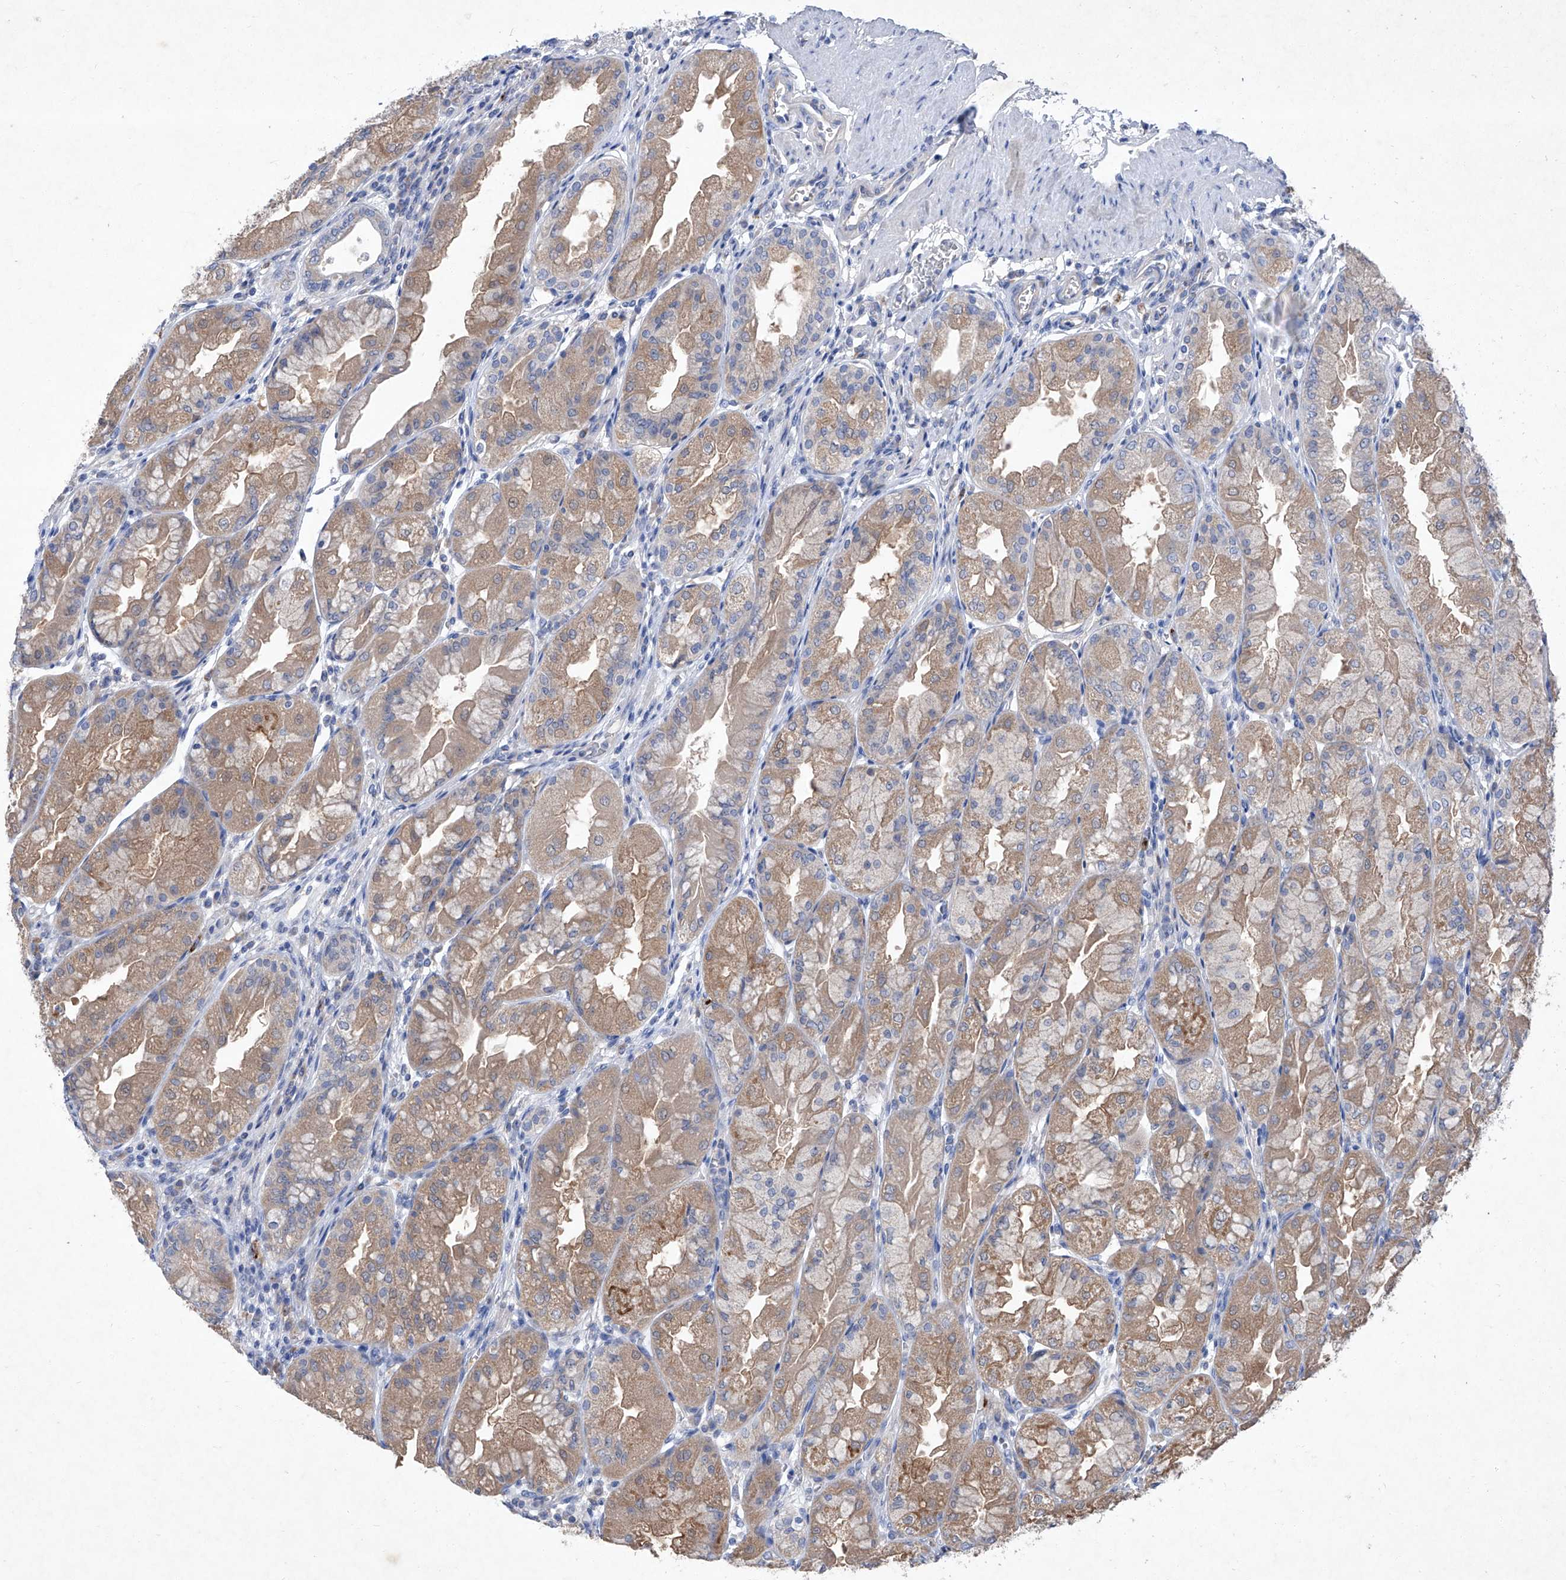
{"staining": {"intensity": "weak", "quantity": ">75%", "location": "cytoplasmic/membranous"}, "tissue": "stomach", "cell_type": "Glandular cells", "image_type": "normal", "snomed": [{"axis": "morphology", "description": "Normal tissue, NOS"}, {"axis": "topography", "description": "Stomach, upper"}], "caption": "Unremarkable stomach was stained to show a protein in brown. There is low levels of weak cytoplasmic/membranous positivity in about >75% of glandular cells. The protein is shown in brown color, while the nuclei are stained blue.", "gene": "SBK2", "patient": {"sex": "male", "age": 47}}